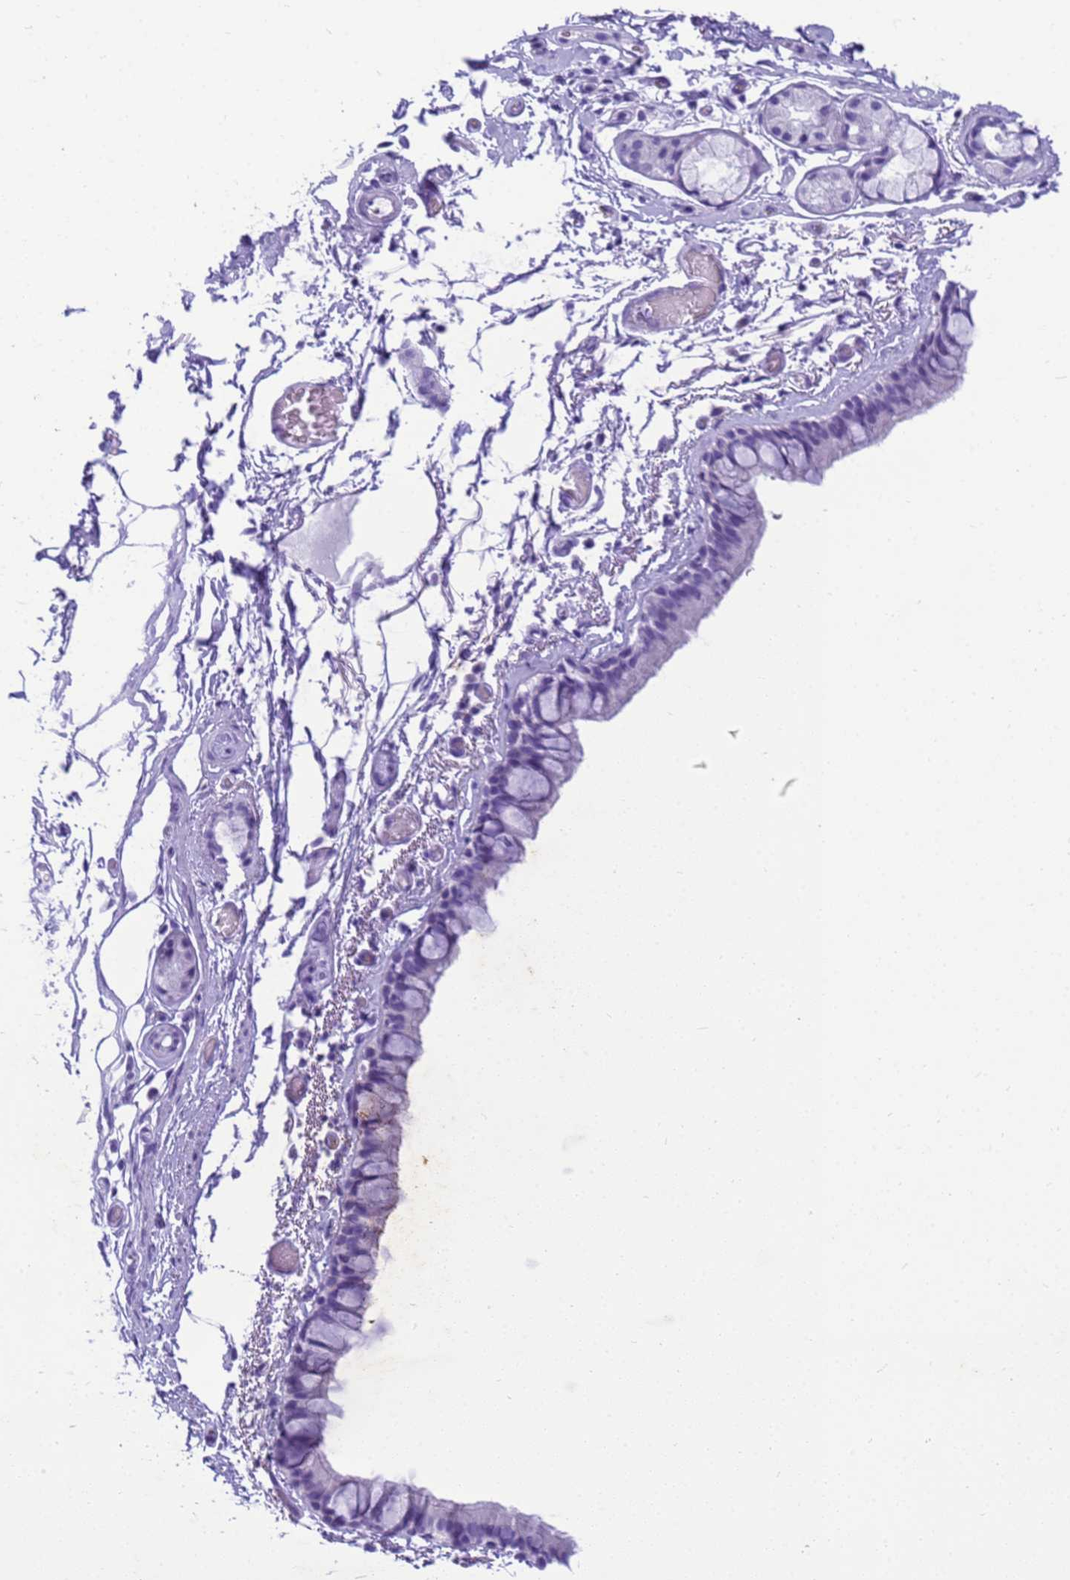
{"staining": {"intensity": "negative", "quantity": "none", "location": "none"}, "tissue": "bronchus", "cell_type": "Respiratory epithelial cells", "image_type": "normal", "snomed": [{"axis": "morphology", "description": "Normal tissue, NOS"}, {"axis": "topography", "description": "Cartilage tissue"}], "caption": "DAB immunohistochemical staining of unremarkable human bronchus reveals no significant staining in respiratory epithelial cells. (Brightfield microscopy of DAB immunohistochemistry at high magnification).", "gene": "STATH", "patient": {"sex": "male", "age": 63}}